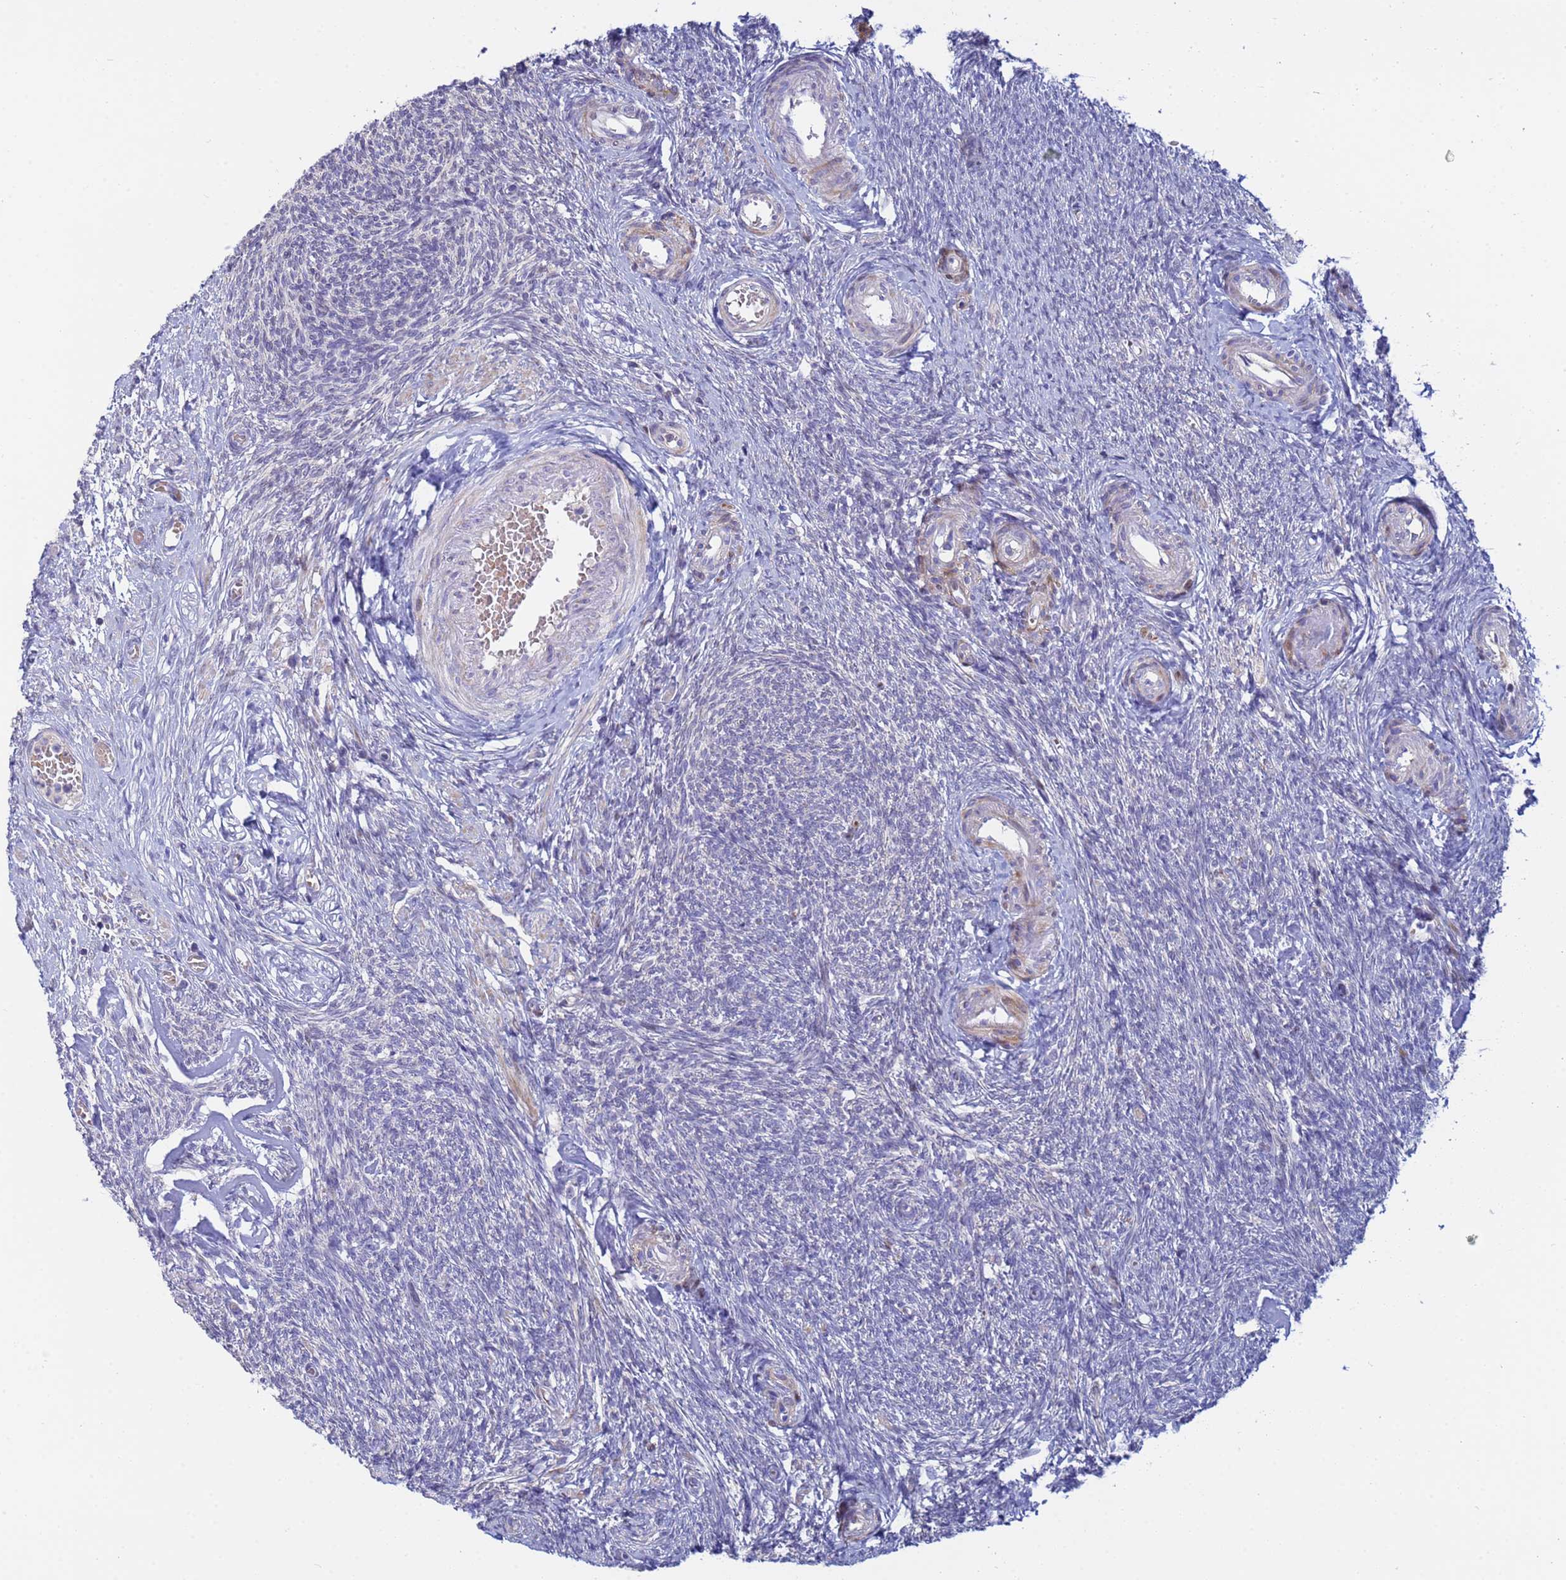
{"staining": {"intensity": "negative", "quantity": "none", "location": "none"}, "tissue": "ovary", "cell_type": "Follicle cells", "image_type": "normal", "snomed": [{"axis": "morphology", "description": "Normal tissue, NOS"}, {"axis": "topography", "description": "Ovary"}], "caption": "Immunohistochemical staining of benign ovary reveals no significant staining in follicle cells.", "gene": "PPP6R1", "patient": {"sex": "female", "age": 44}}